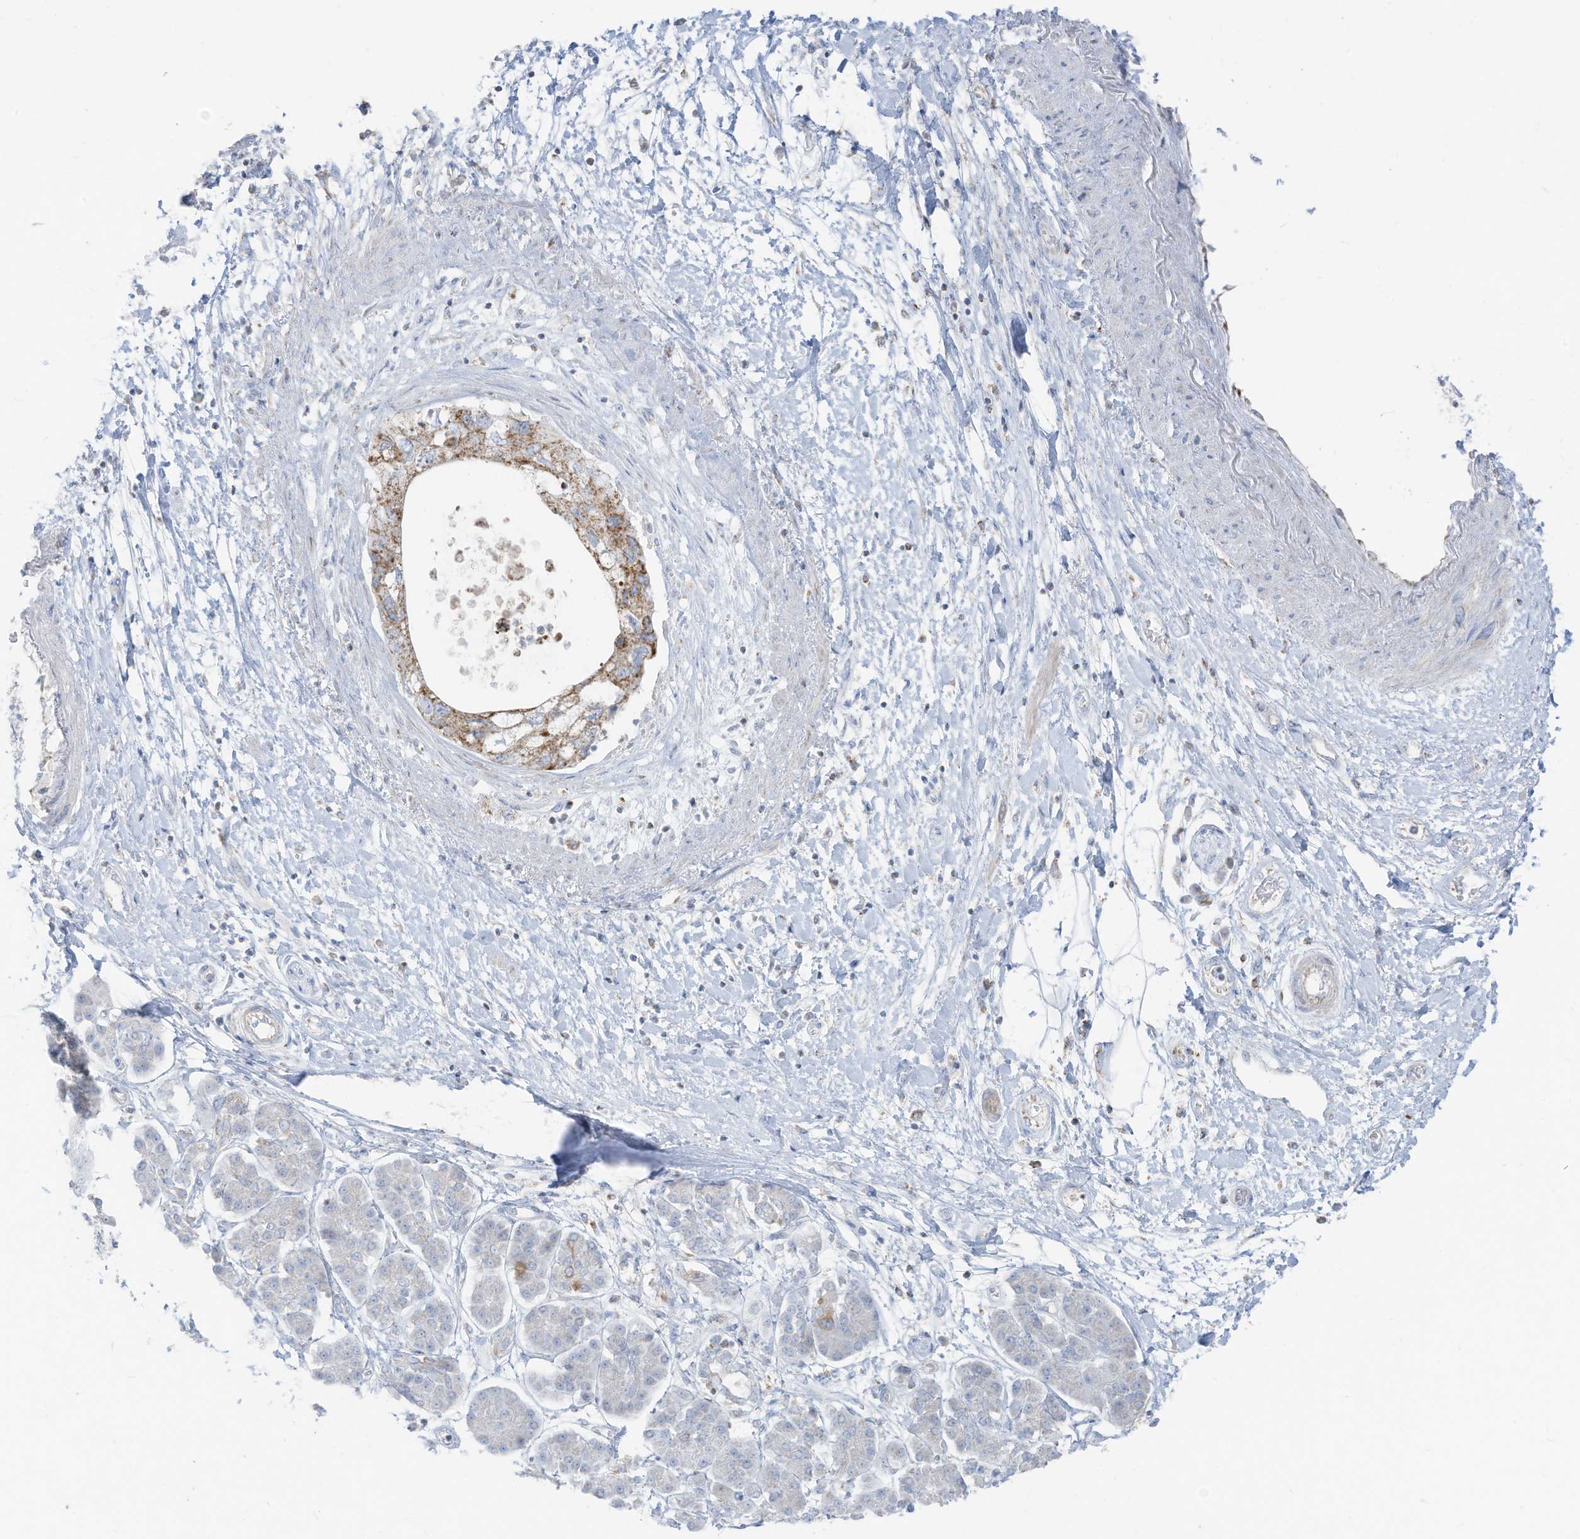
{"staining": {"intensity": "moderate", "quantity": ">75%", "location": "cytoplasmic/membranous"}, "tissue": "pancreatic cancer", "cell_type": "Tumor cells", "image_type": "cancer", "snomed": [{"axis": "morphology", "description": "Adenocarcinoma, NOS"}, {"axis": "topography", "description": "Pancreas"}], "caption": "About >75% of tumor cells in pancreatic cancer (adenocarcinoma) display moderate cytoplasmic/membranous protein positivity as visualized by brown immunohistochemical staining.", "gene": "ETHE1", "patient": {"sex": "female", "age": 73}}